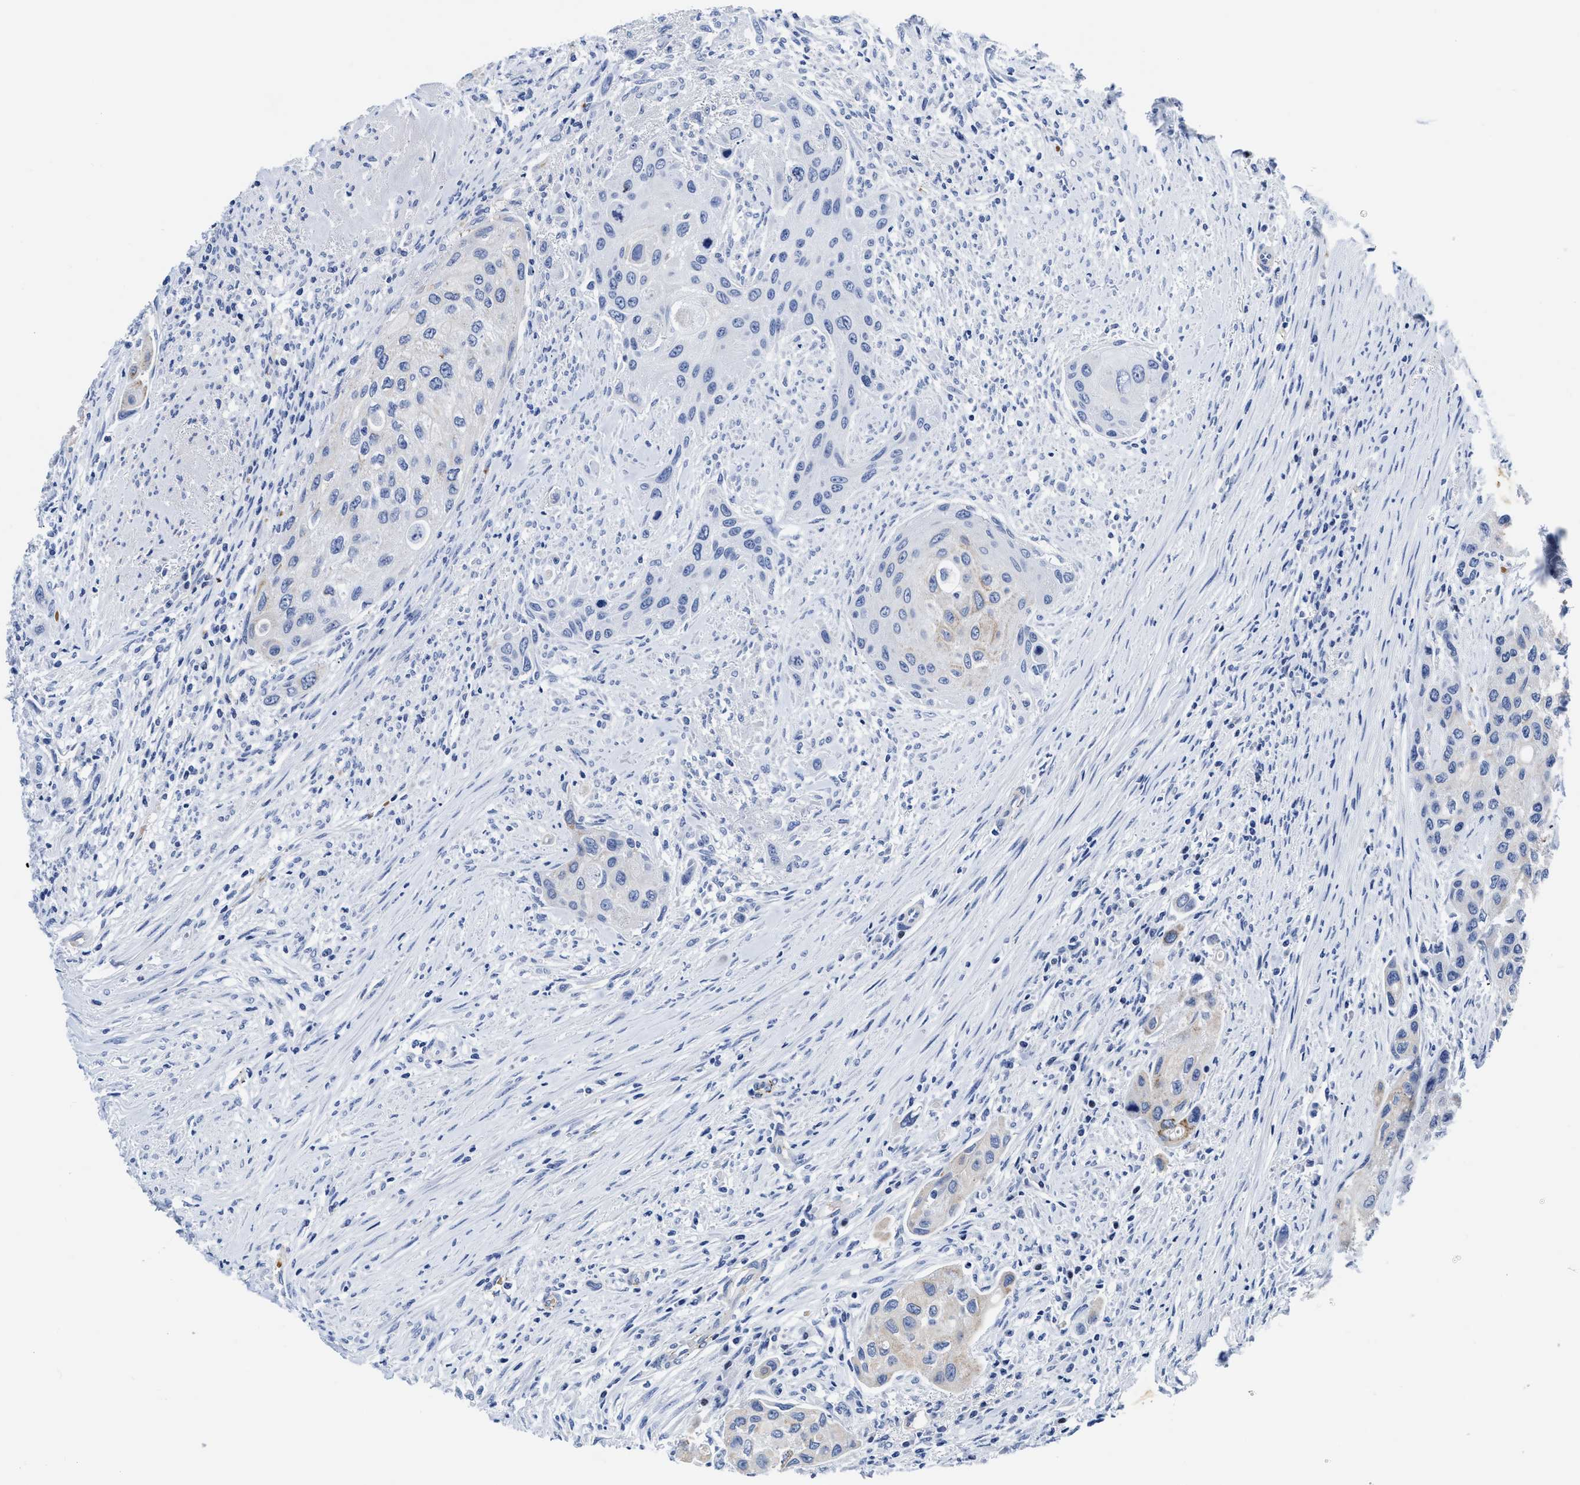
{"staining": {"intensity": "negative", "quantity": "none", "location": "none"}, "tissue": "urothelial cancer", "cell_type": "Tumor cells", "image_type": "cancer", "snomed": [{"axis": "morphology", "description": "Urothelial carcinoma, High grade"}, {"axis": "topography", "description": "Urinary bladder"}], "caption": "Urothelial carcinoma (high-grade) stained for a protein using immunohistochemistry (IHC) demonstrates no positivity tumor cells.", "gene": "KCNMB3", "patient": {"sex": "female", "age": 56}}